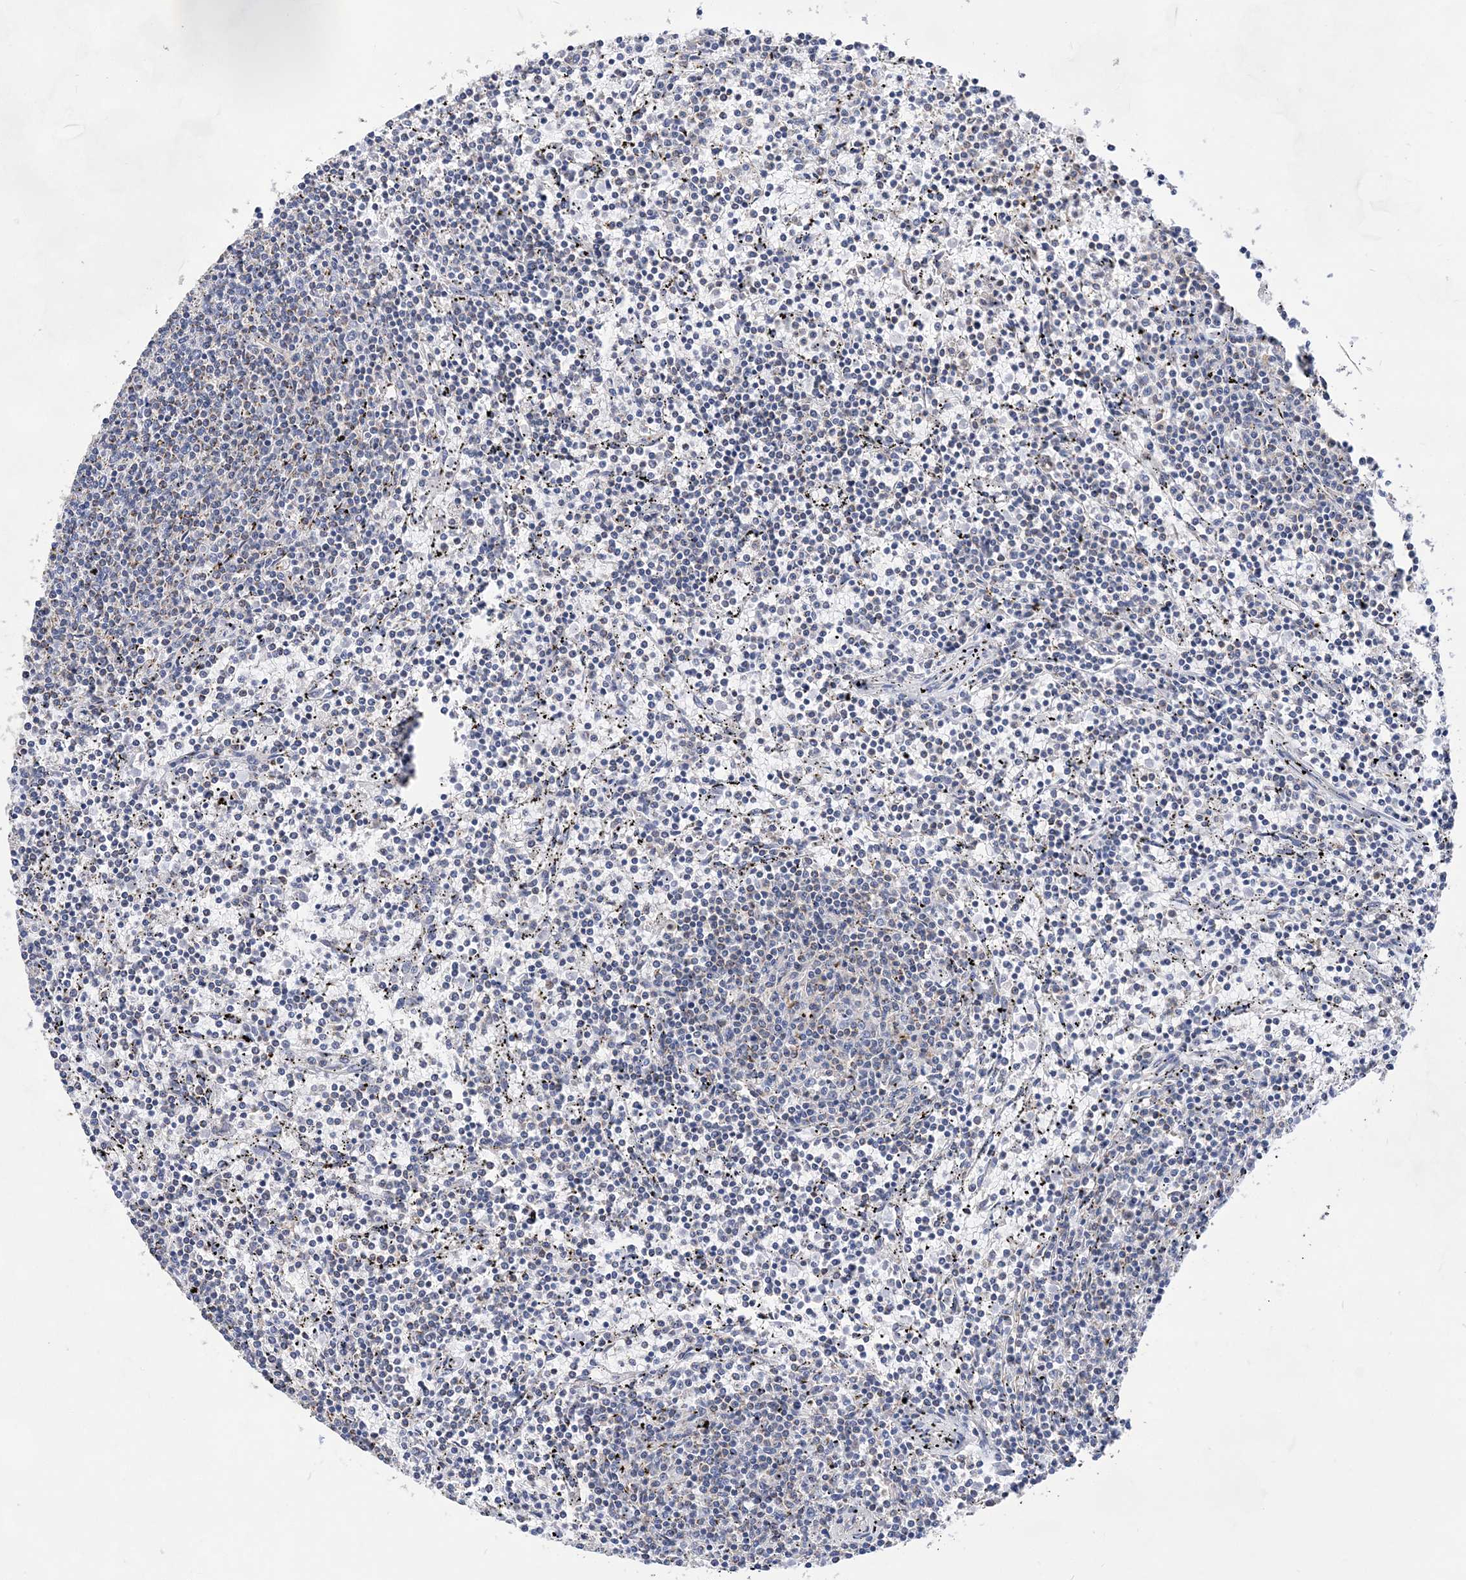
{"staining": {"intensity": "negative", "quantity": "none", "location": "none"}, "tissue": "lymphoma", "cell_type": "Tumor cells", "image_type": "cancer", "snomed": [{"axis": "morphology", "description": "Malignant lymphoma, non-Hodgkin's type, Low grade"}, {"axis": "topography", "description": "Spleen"}], "caption": "IHC photomicrograph of neoplastic tissue: human lymphoma stained with DAB (3,3'-diaminobenzidine) demonstrates no significant protein positivity in tumor cells.", "gene": "ACOT9", "patient": {"sex": "female", "age": 50}}